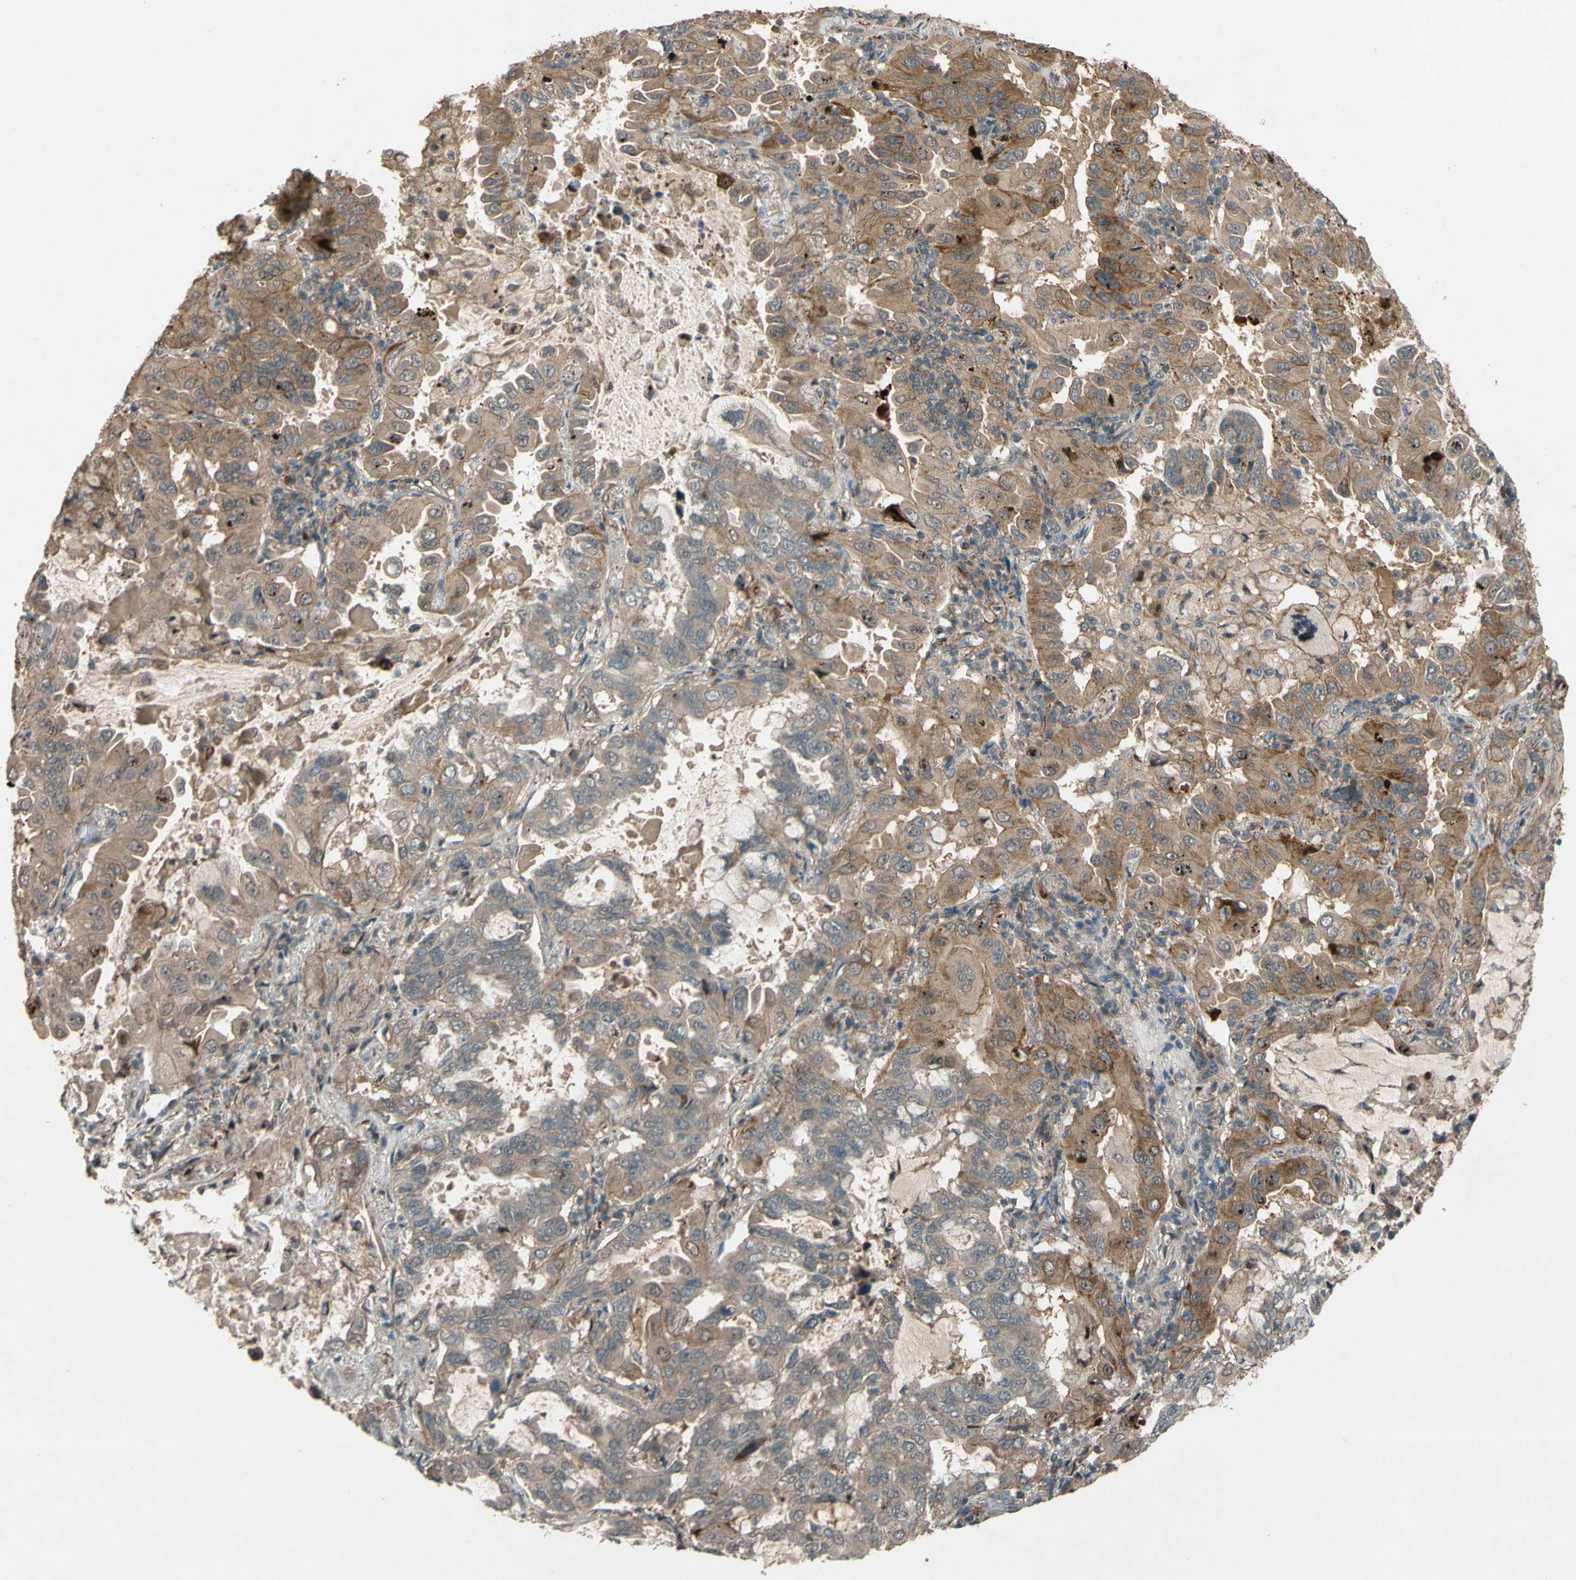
{"staining": {"intensity": "moderate", "quantity": ">75%", "location": "cytoplasmic/membranous"}, "tissue": "lung cancer", "cell_type": "Tumor cells", "image_type": "cancer", "snomed": [{"axis": "morphology", "description": "Adenocarcinoma, NOS"}, {"axis": "topography", "description": "Lung"}], "caption": "About >75% of tumor cells in human lung adenocarcinoma demonstrate moderate cytoplasmic/membranous protein staining as visualized by brown immunohistochemical staining.", "gene": "SHROOM4", "patient": {"sex": "male", "age": 64}}